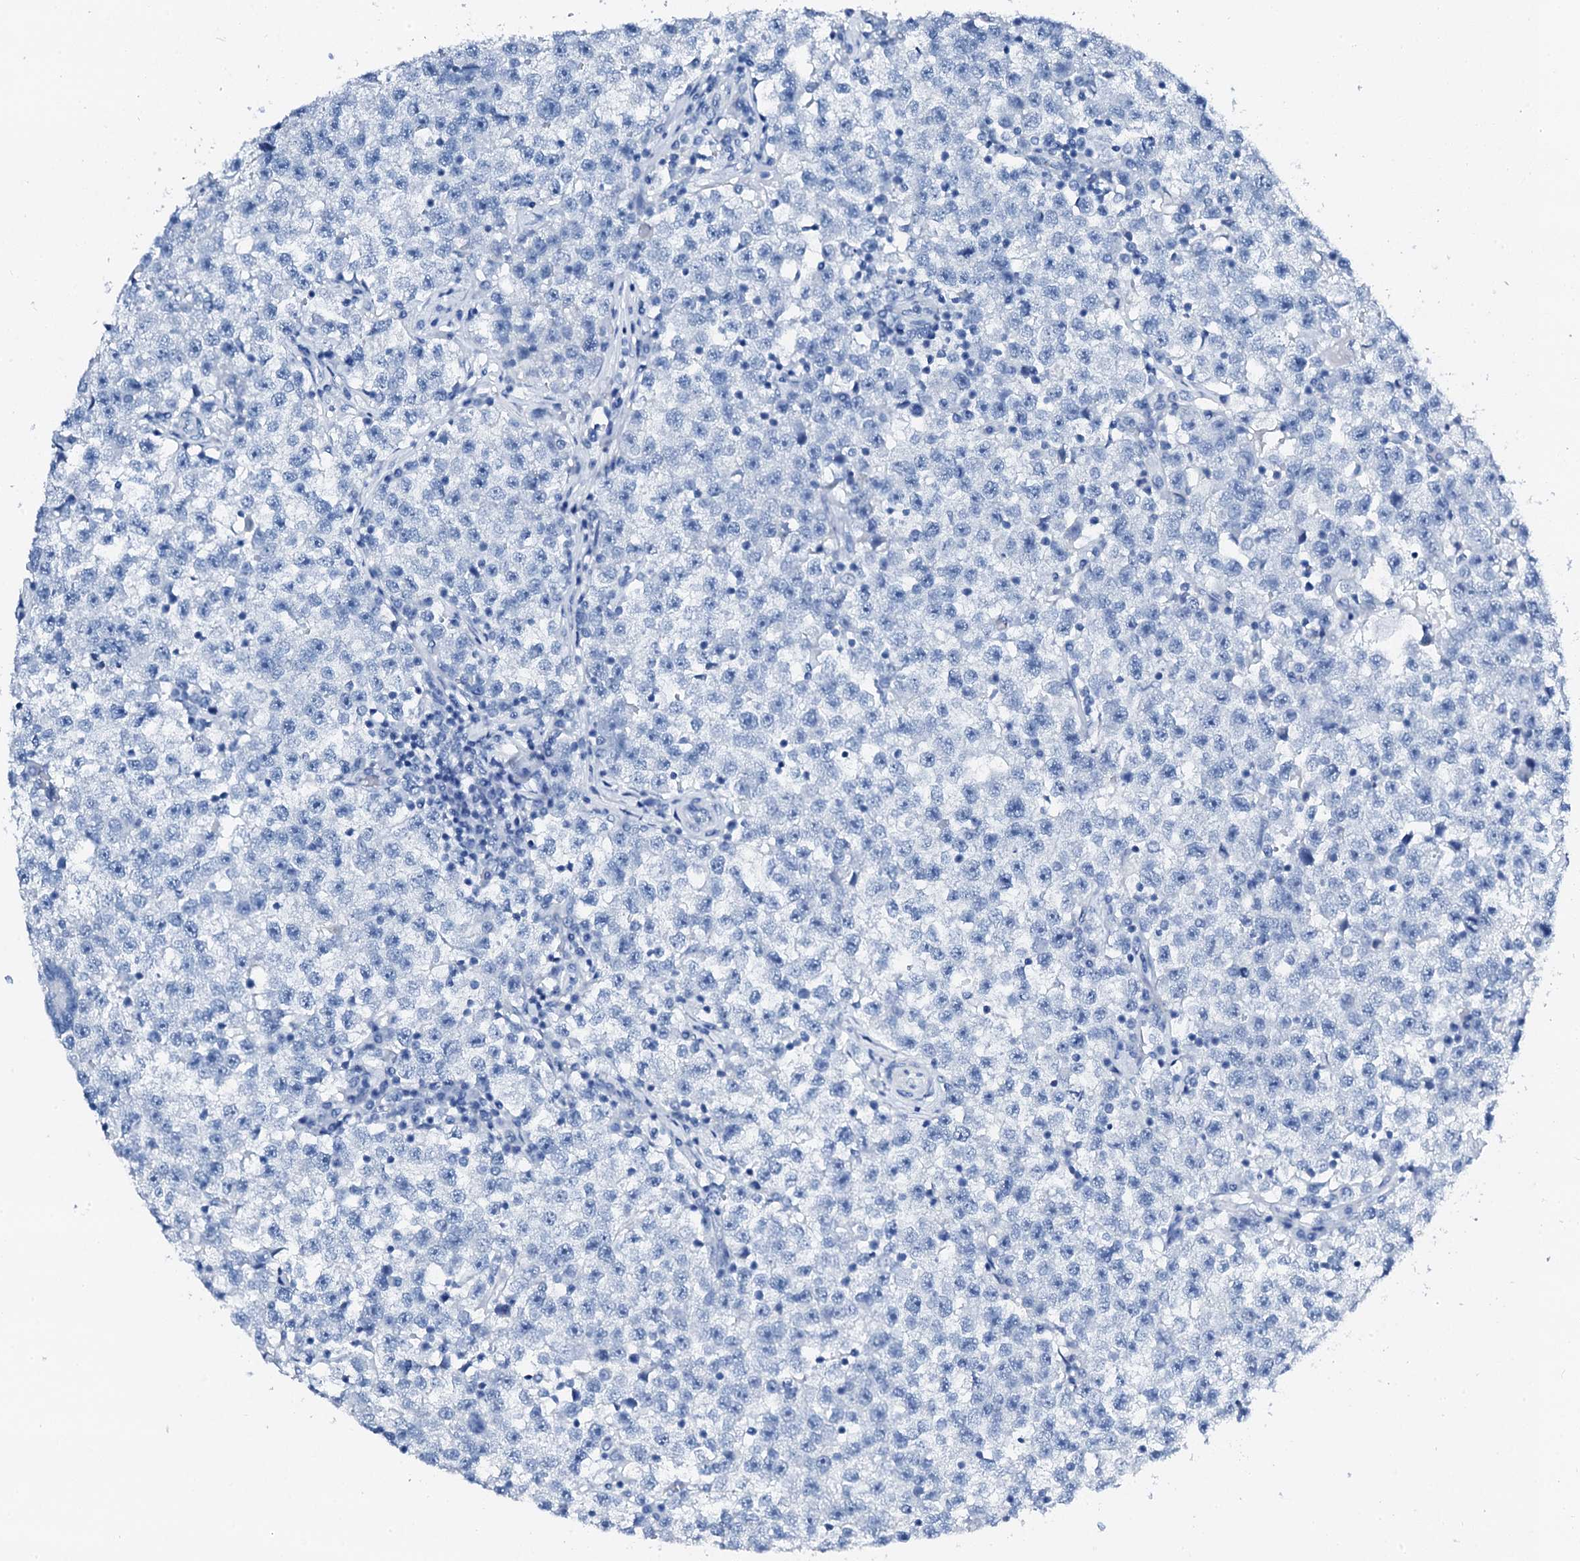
{"staining": {"intensity": "negative", "quantity": "none", "location": "none"}, "tissue": "testis cancer", "cell_type": "Tumor cells", "image_type": "cancer", "snomed": [{"axis": "morphology", "description": "Seminoma, NOS"}, {"axis": "topography", "description": "Testis"}], "caption": "This is an immunohistochemistry (IHC) photomicrograph of testis cancer (seminoma). There is no positivity in tumor cells.", "gene": "PTH", "patient": {"sex": "male", "age": 22}}